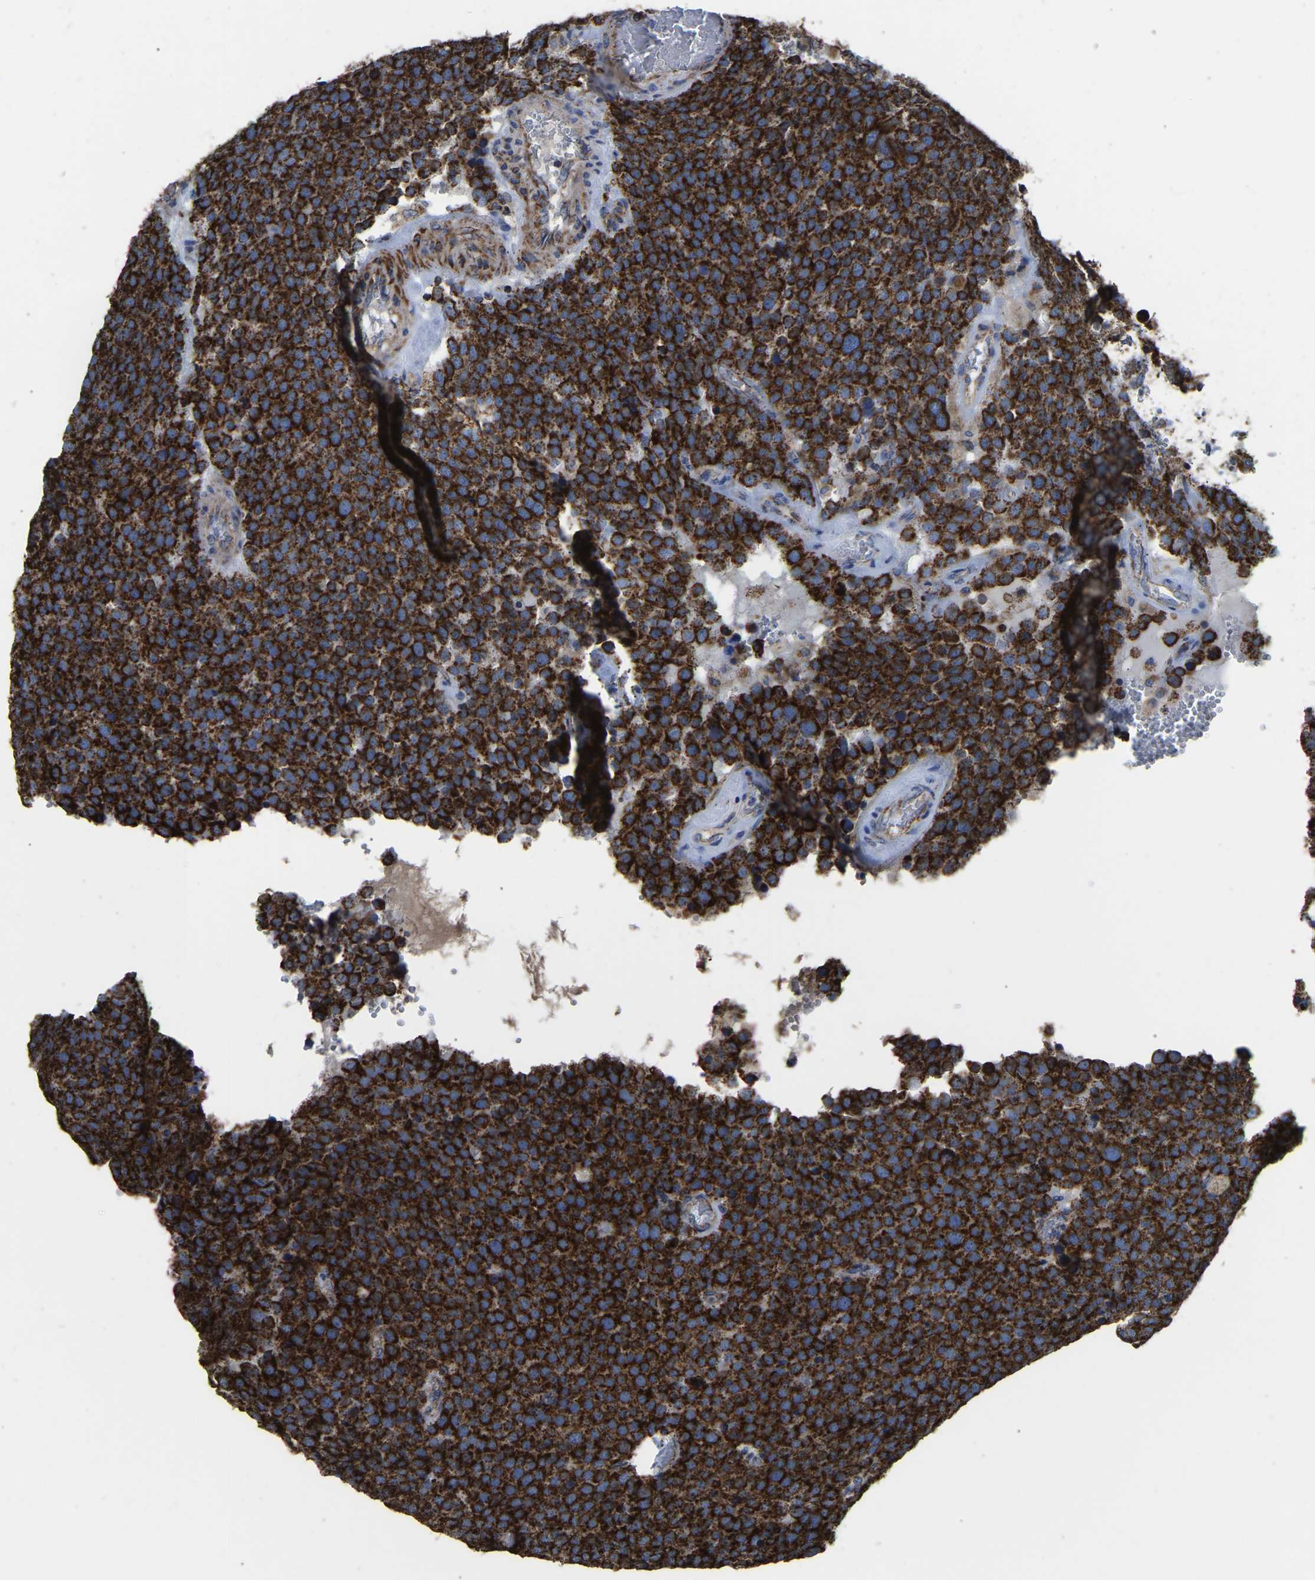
{"staining": {"intensity": "strong", "quantity": ">75%", "location": "cytoplasmic/membranous"}, "tissue": "testis cancer", "cell_type": "Tumor cells", "image_type": "cancer", "snomed": [{"axis": "morphology", "description": "Normal tissue, NOS"}, {"axis": "morphology", "description": "Seminoma, NOS"}, {"axis": "topography", "description": "Testis"}], "caption": "The image displays a brown stain indicating the presence of a protein in the cytoplasmic/membranous of tumor cells in testis cancer (seminoma). Immunohistochemistry (ihc) stains the protein of interest in brown and the nuclei are stained blue.", "gene": "ETFA", "patient": {"sex": "male", "age": 71}}